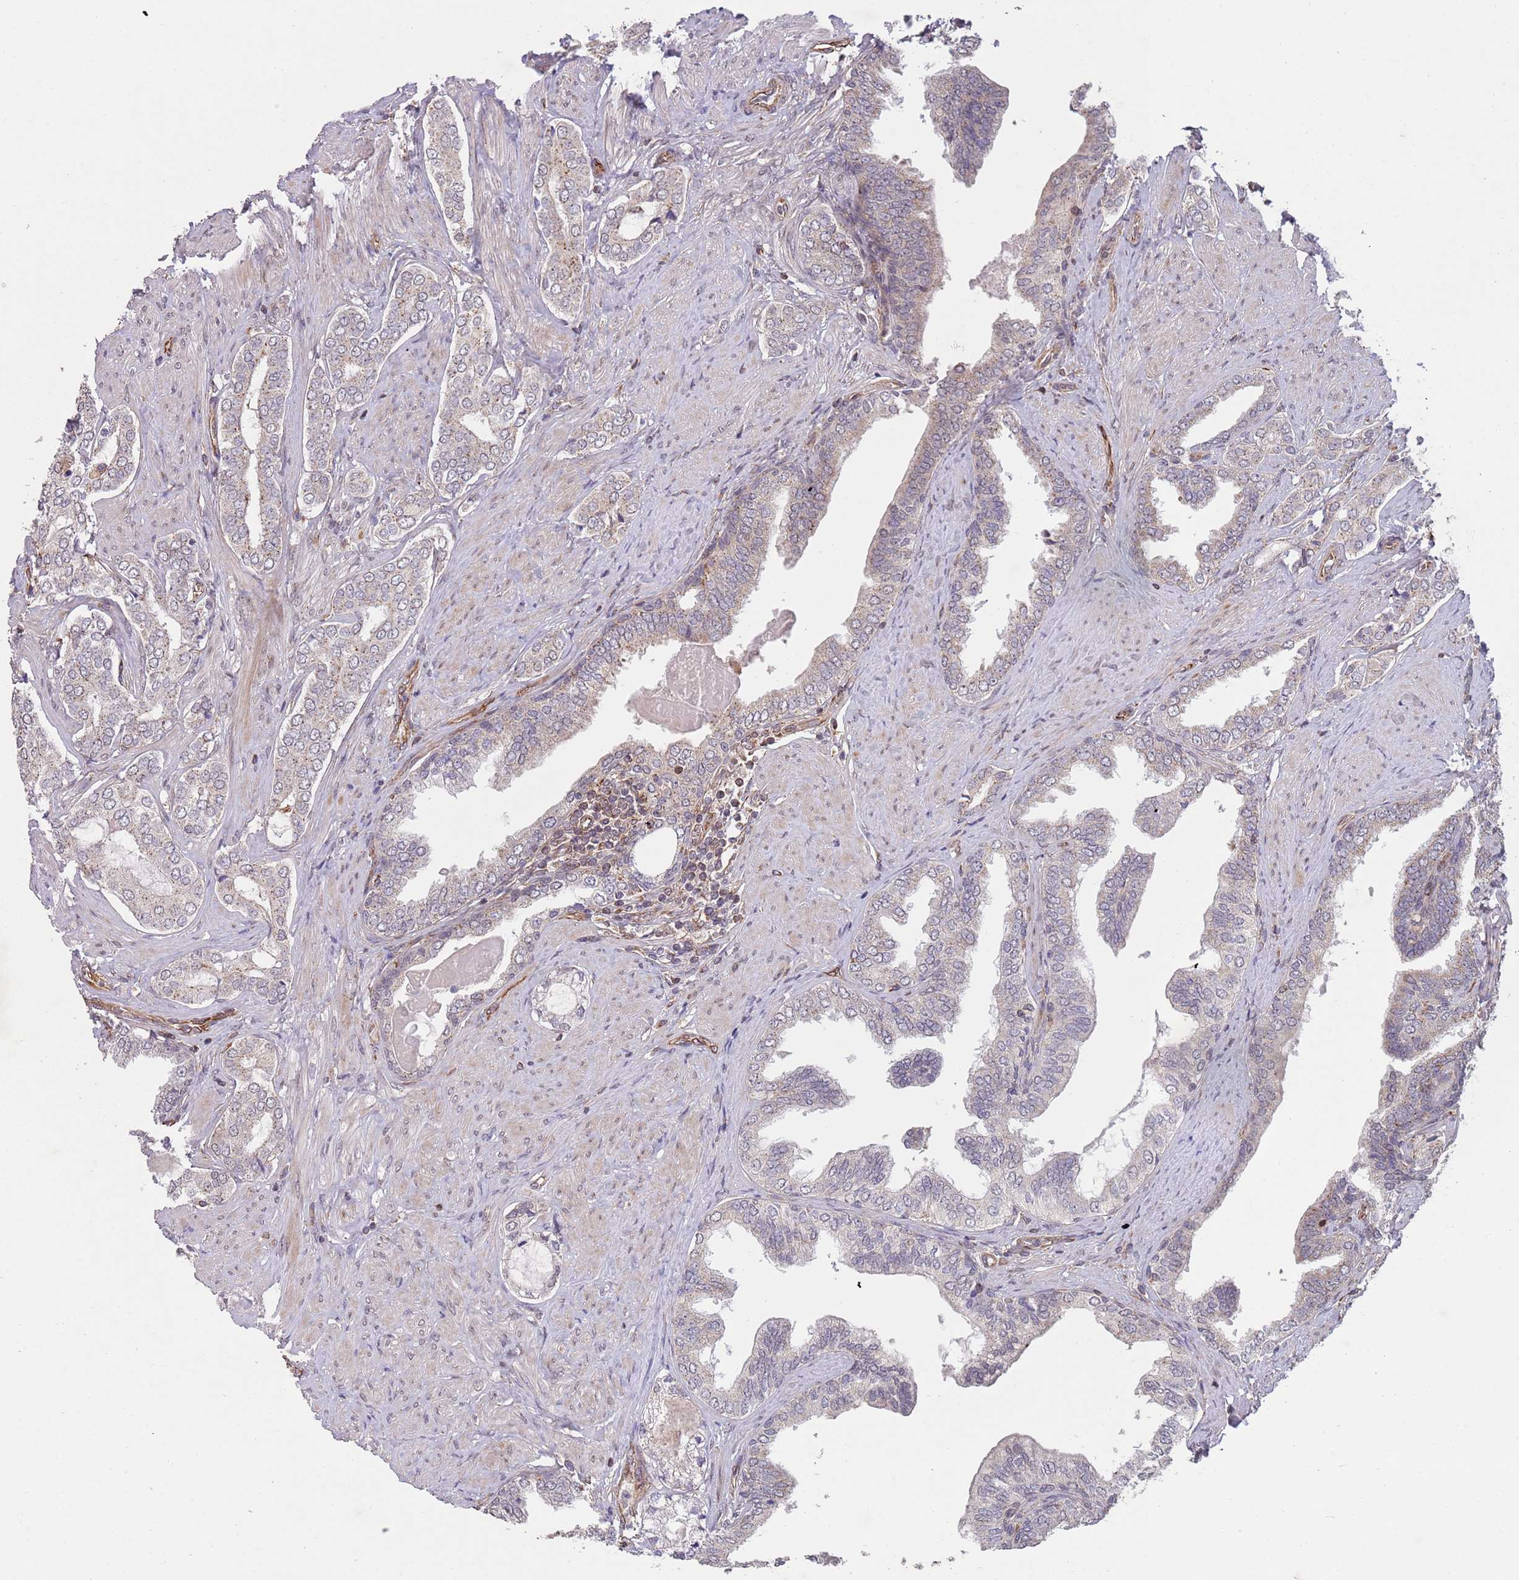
{"staining": {"intensity": "negative", "quantity": "none", "location": "none"}, "tissue": "prostate cancer", "cell_type": "Tumor cells", "image_type": "cancer", "snomed": [{"axis": "morphology", "description": "Adenocarcinoma, High grade"}, {"axis": "topography", "description": "Prostate"}], "caption": "Photomicrograph shows no significant protein expression in tumor cells of high-grade adenocarcinoma (prostate). Brightfield microscopy of IHC stained with DAB (3,3'-diaminobenzidine) (brown) and hematoxylin (blue), captured at high magnification.", "gene": "CHD9", "patient": {"sex": "male", "age": 71}}